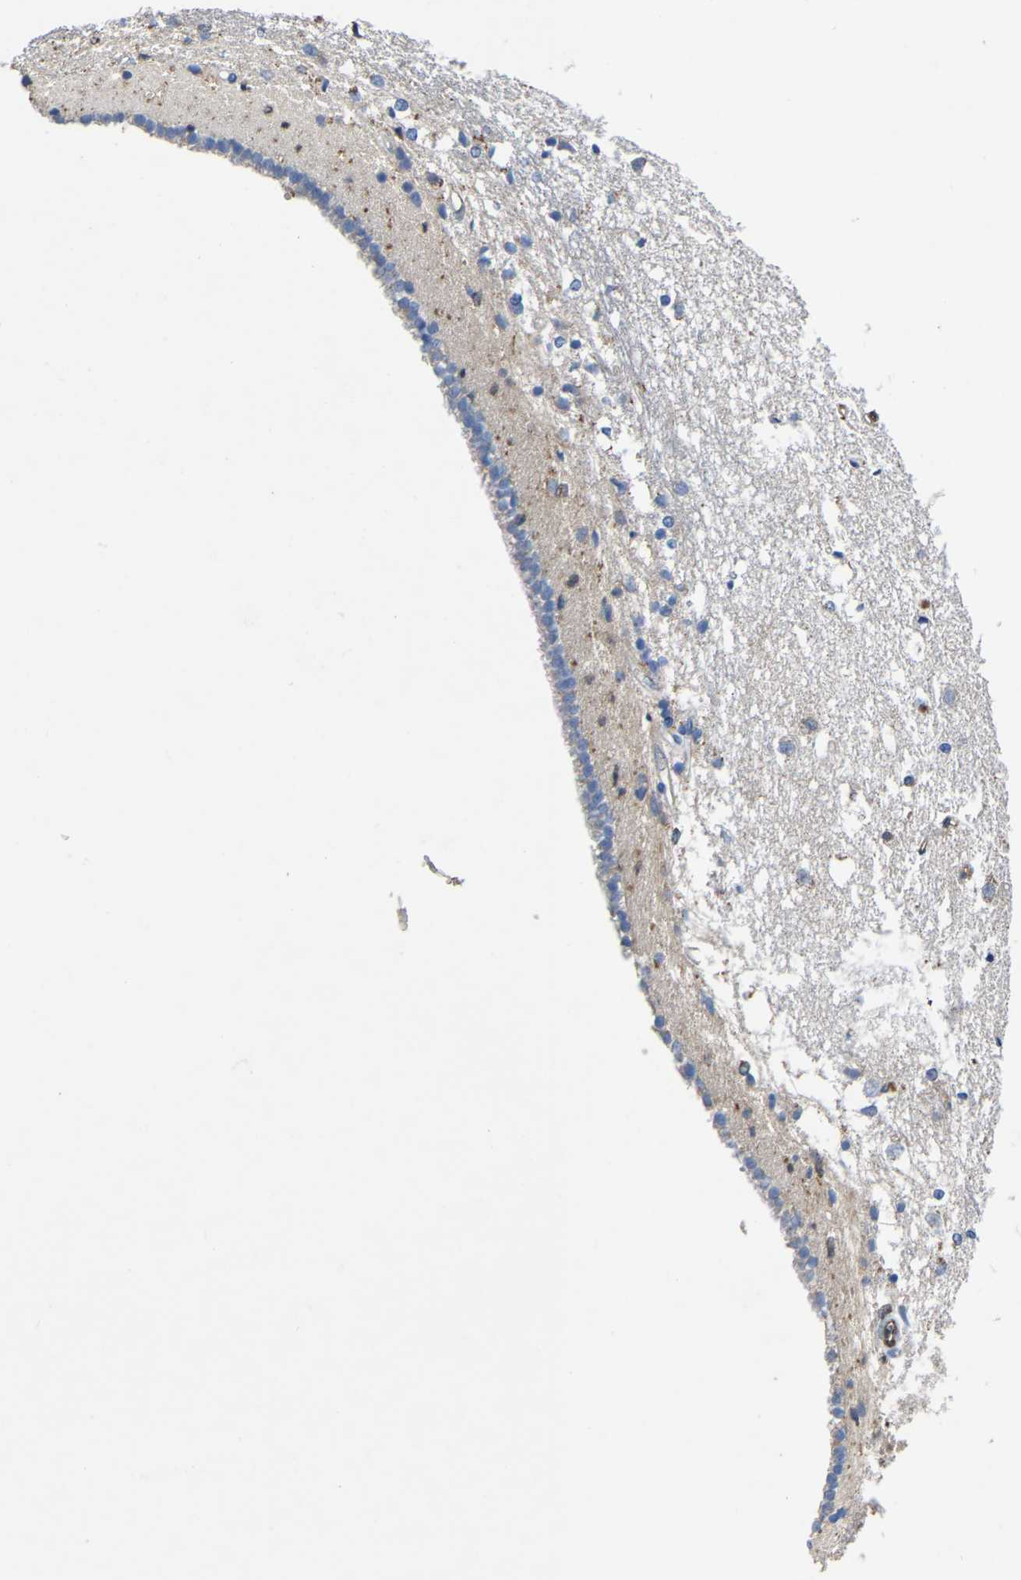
{"staining": {"intensity": "moderate", "quantity": "<25%", "location": "cytoplasmic/membranous"}, "tissue": "caudate", "cell_type": "Glial cells", "image_type": "normal", "snomed": [{"axis": "morphology", "description": "Normal tissue, NOS"}, {"axis": "topography", "description": "Lateral ventricle wall"}], "caption": "A brown stain shows moderate cytoplasmic/membranous positivity of a protein in glial cells of normal caudate. (IHC, brightfield microscopy, high magnification).", "gene": "ATG2B", "patient": {"sex": "male", "age": 45}}